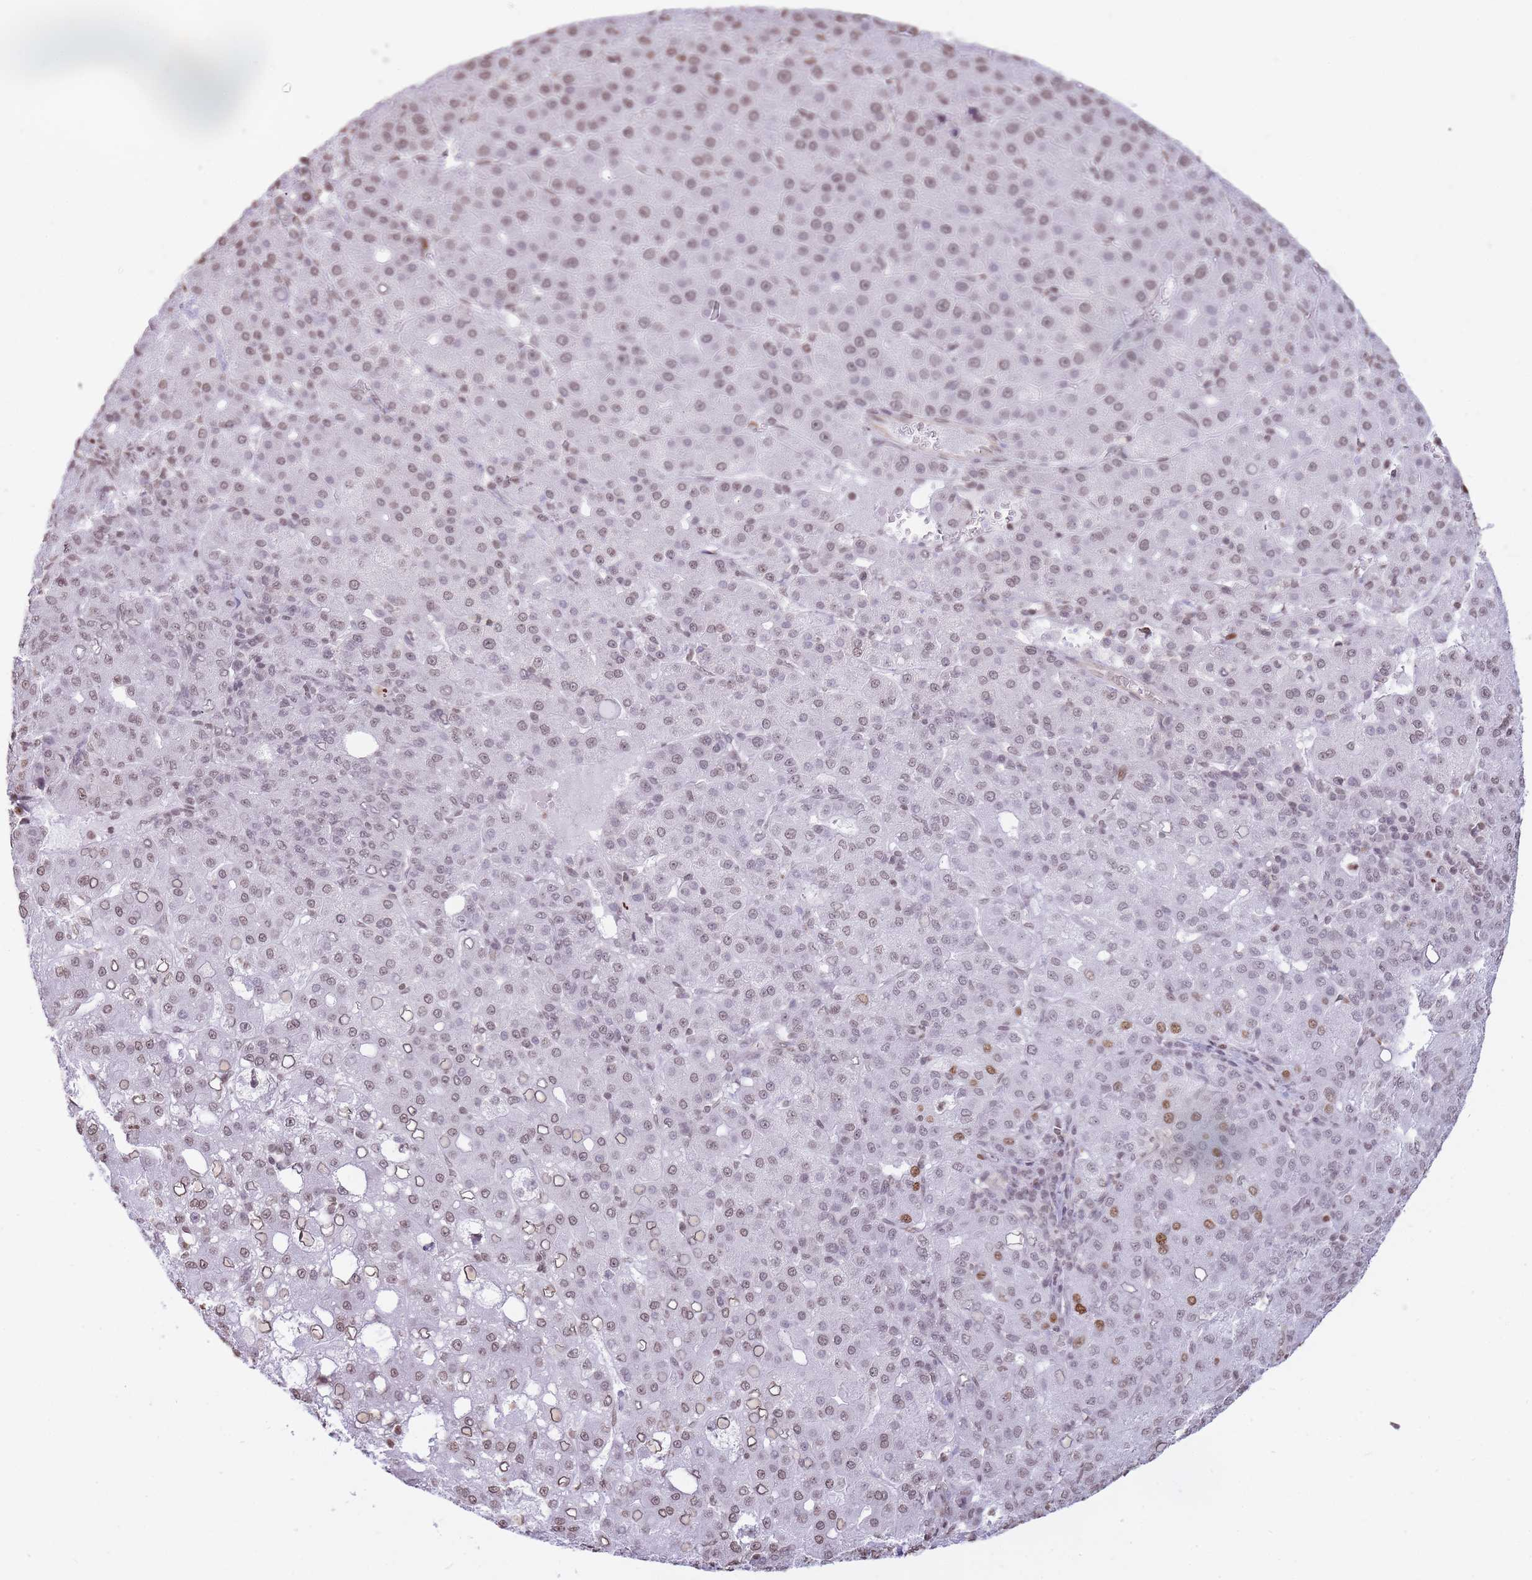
{"staining": {"intensity": "weak", "quantity": ">75%", "location": "nuclear"}, "tissue": "liver cancer", "cell_type": "Tumor cells", "image_type": "cancer", "snomed": [{"axis": "morphology", "description": "Carcinoma, Hepatocellular, NOS"}, {"axis": "topography", "description": "Liver"}], "caption": "Immunohistochemistry photomicrograph of neoplastic tissue: human liver hepatocellular carcinoma stained using immunohistochemistry (IHC) exhibits low levels of weak protein expression localized specifically in the nuclear of tumor cells, appearing as a nuclear brown color.", "gene": "SHISAL1", "patient": {"sex": "male", "age": 65}}